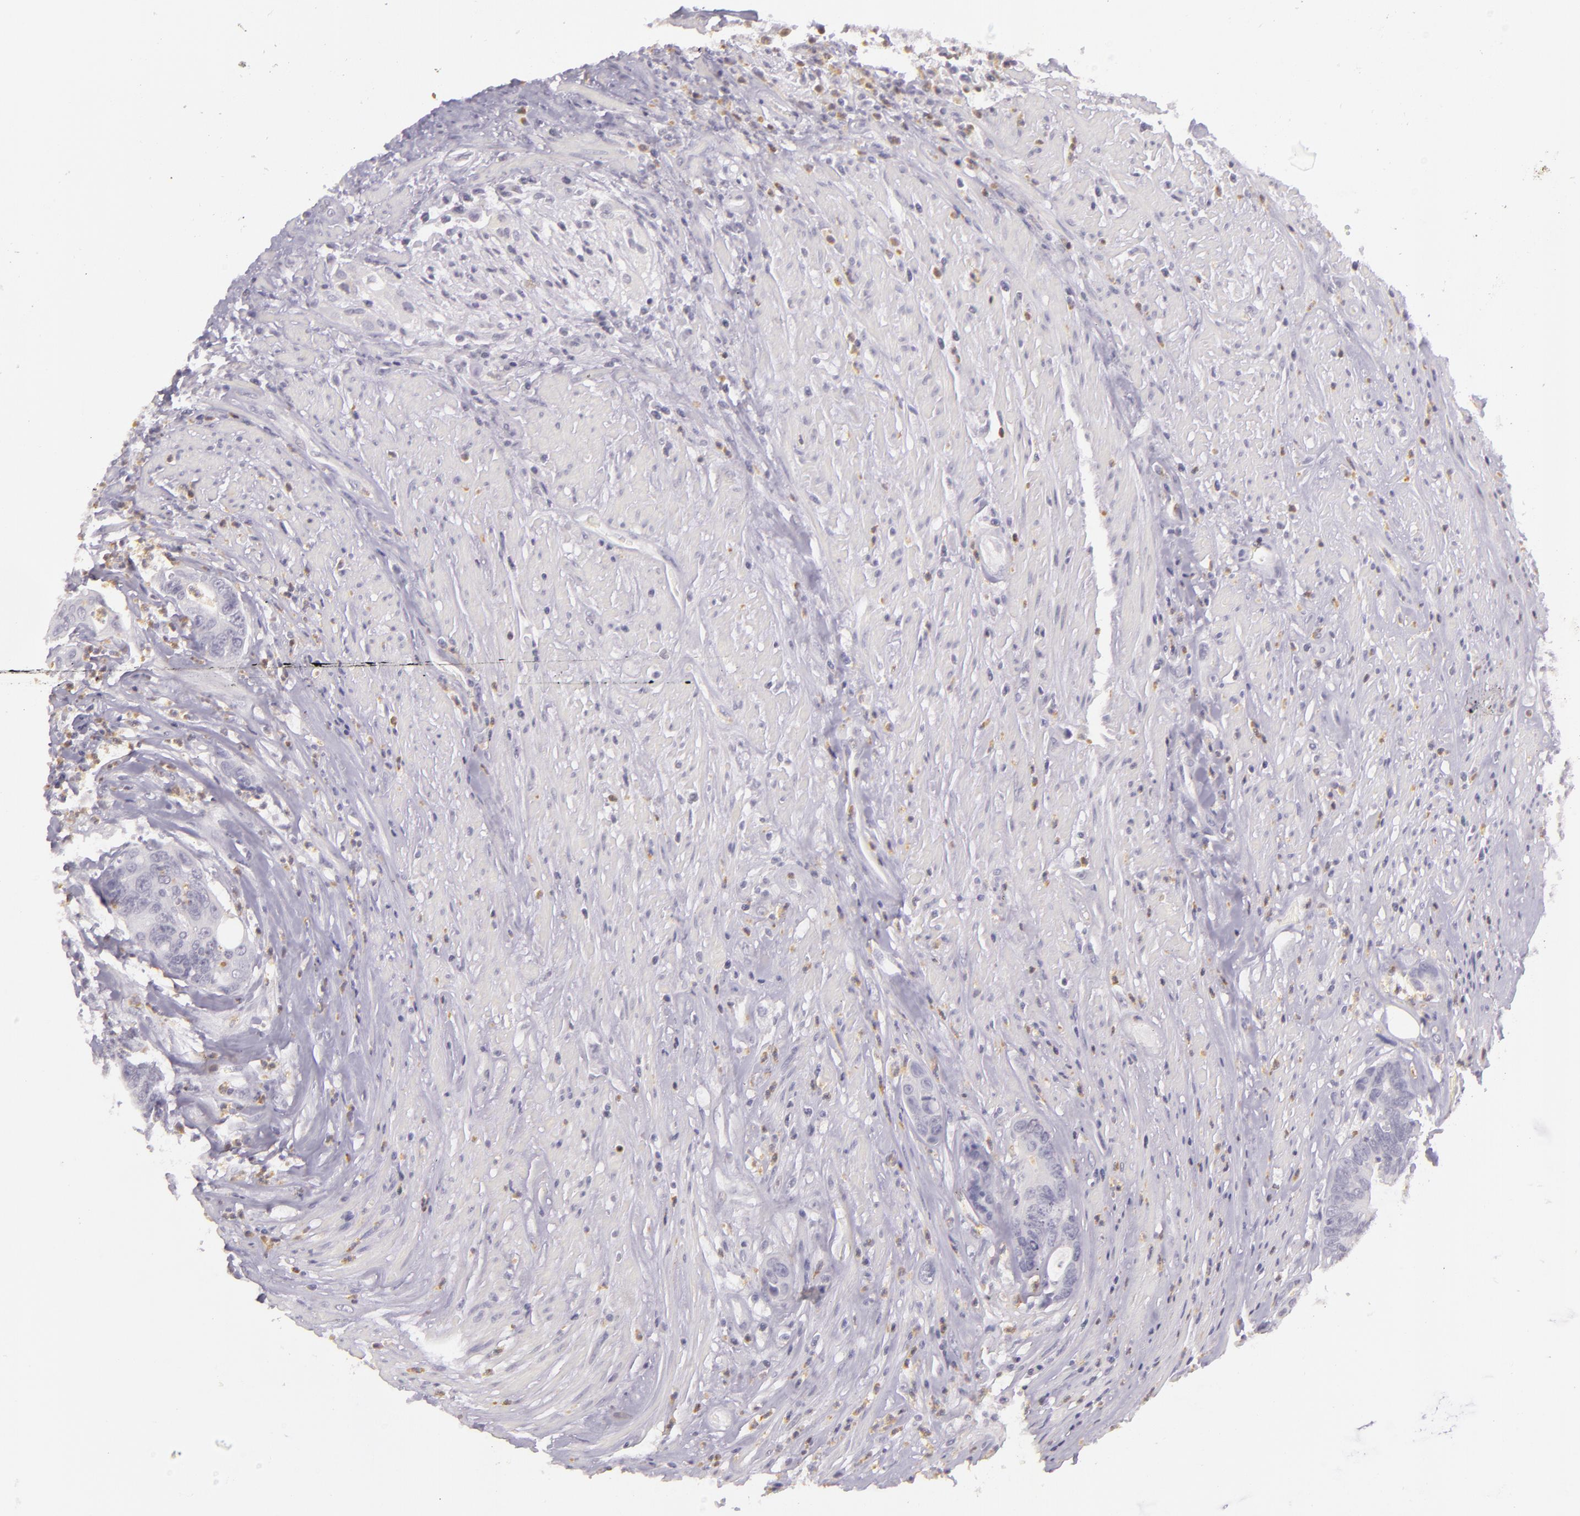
{"staining": {"intensity": "negative", "quantity": "none", "location": "none"}, "tissue": "colorectal cancer", "cell_type": "Tumor cells", "image_type": "cancer", "snomed": [{"axis": "morphology", "description": "Adenocarcinoma, NOS"}, {"axis": "topography", "description": "Rectum"}], "caption": "There is no significant positivity in tumor cells of colorectal cancer (adenocarcinoma).", "gene": "CBS", "patient": {"sex": "female", "age": 65}}